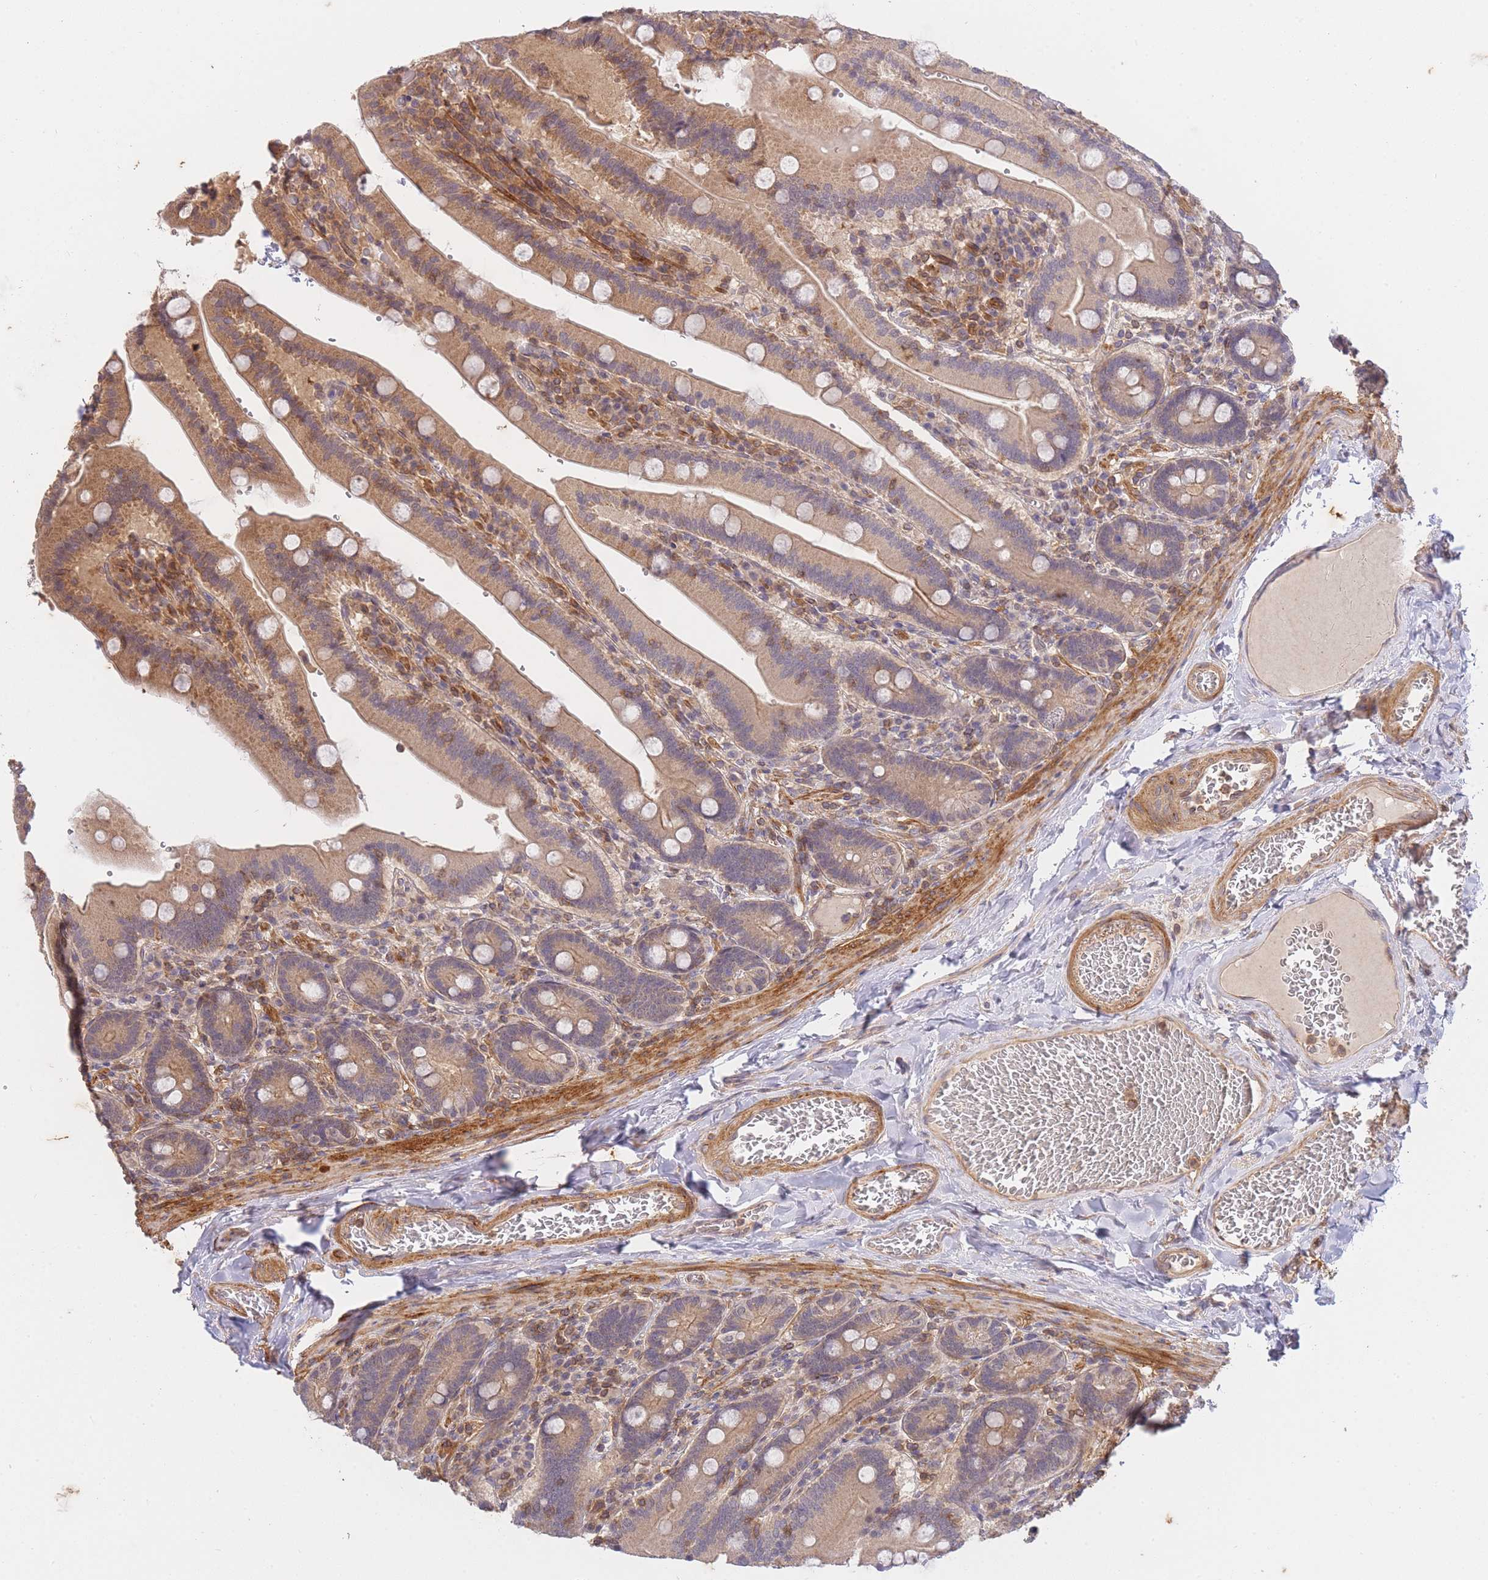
{"staining": {"intensity": "moderate", "quantity": ">75%", "location": "cytoplasmic/membranous"}, "tissue": "duodenum", "cell_type": "Glandular cells", "image_type": "normal", "snomed": [{"axis": "morphology", "description": "Normal tissue, NOS"}, {"axis": "topography", "description": "Duodenum"}], "caption": "High-power microscopy captured an immunohistochemistry photomicrograph of unremarkable duodenum, revealing moderate cytoplasmic/membranous expression in approximately >75% of glandular cells.", "gene": "ST8SIA4", "patient": {"sex": "female", "age": 62}}